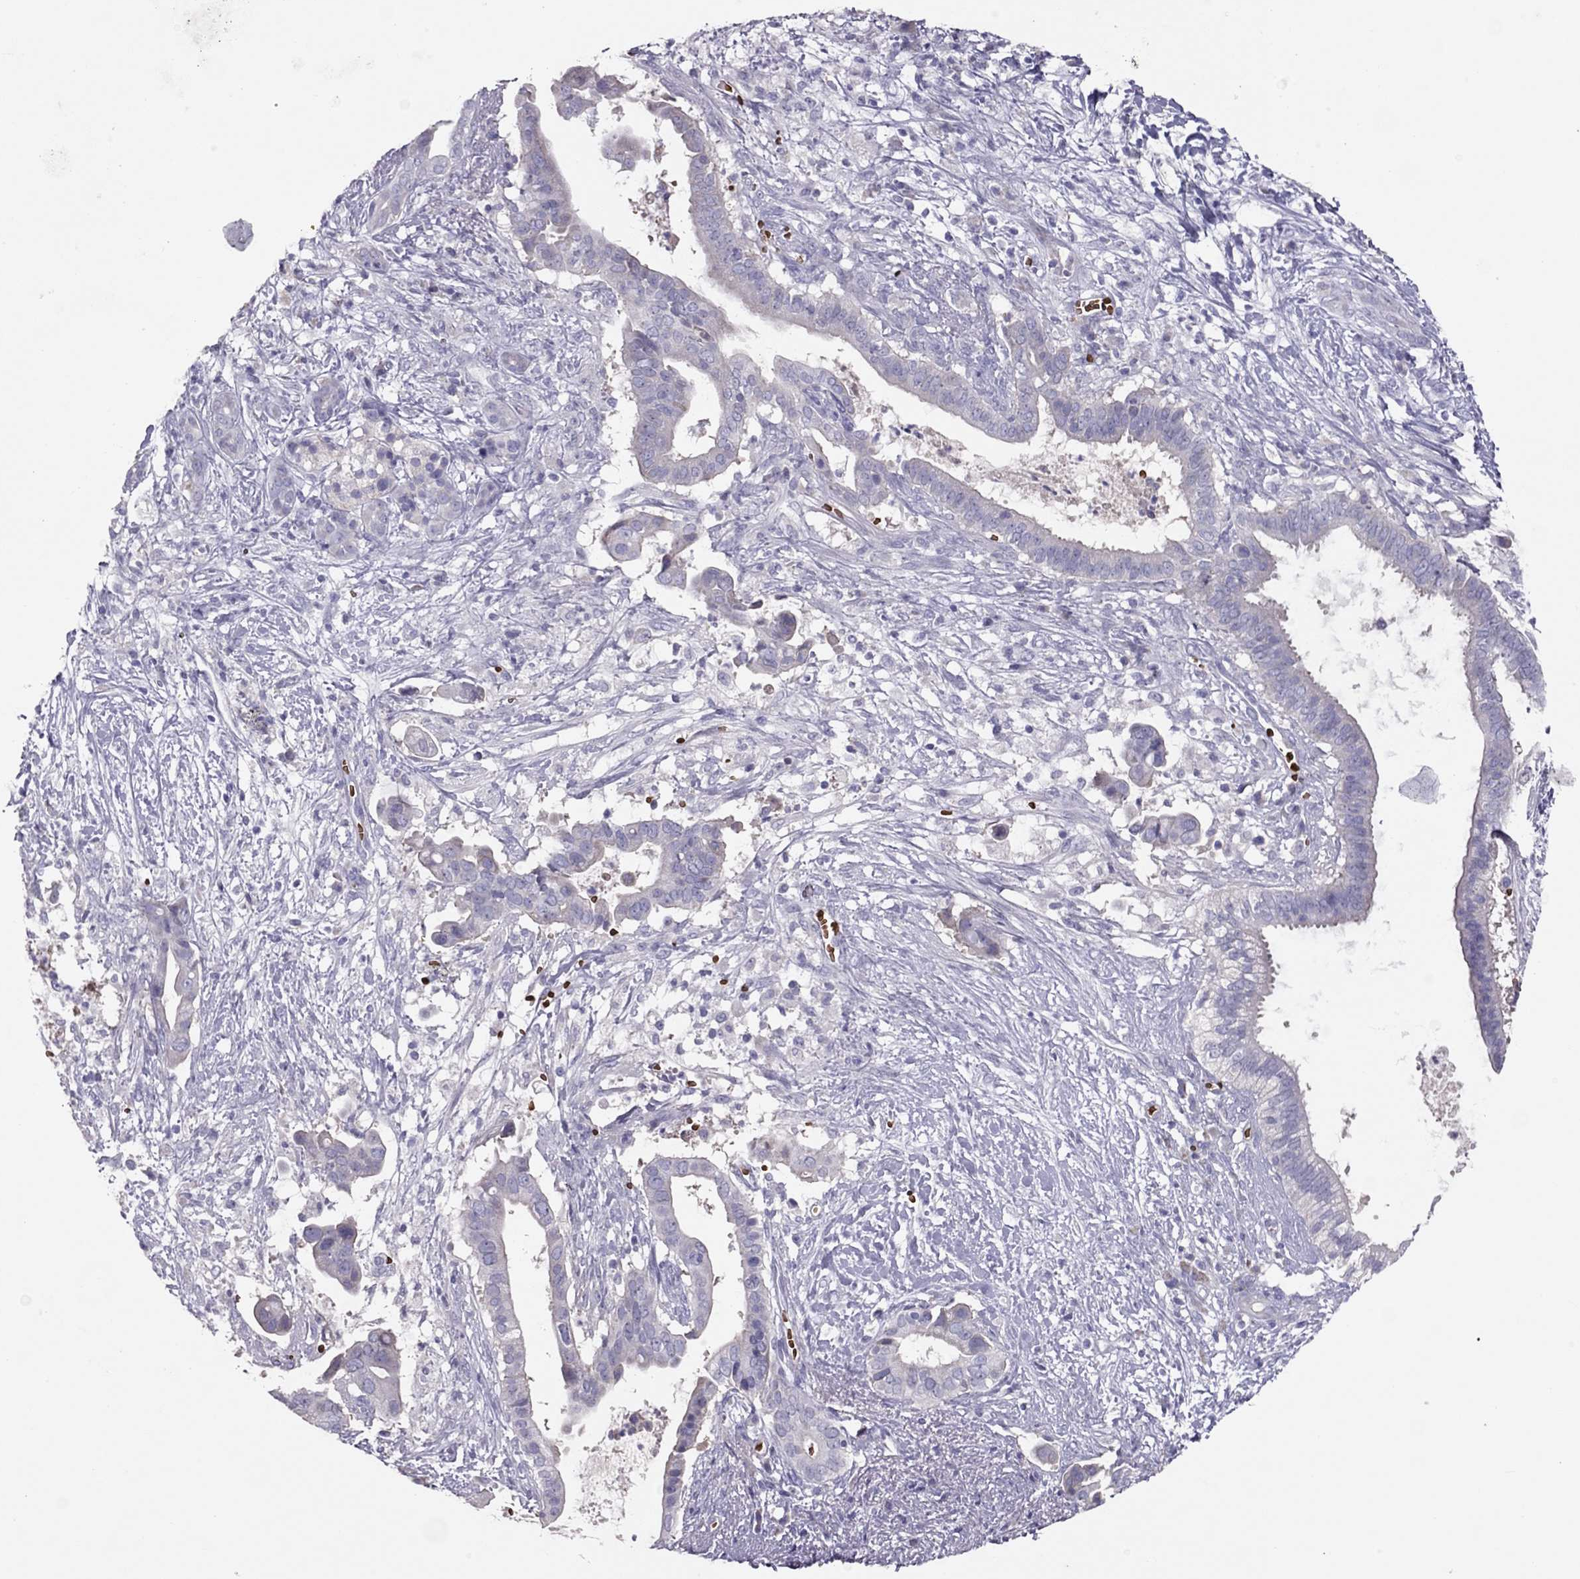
{"staining": {"intensity": "negative", "quantity": "none", "location": "none"}, "tissue": "pancreatic cancer", "cell_type": "Tumor cells", "image_type": "cancer", "snomed": [{"axis": "morphology", "description": "Adenocarcinoma, NOS"}, {"axis": "topography", "description": "Pancreas"}], "caption": "Tumor cells are negative for brown protein staining in pancreatic cancer.", "gene": "RHD", "patient": {"sex": "male", "age": 61}}